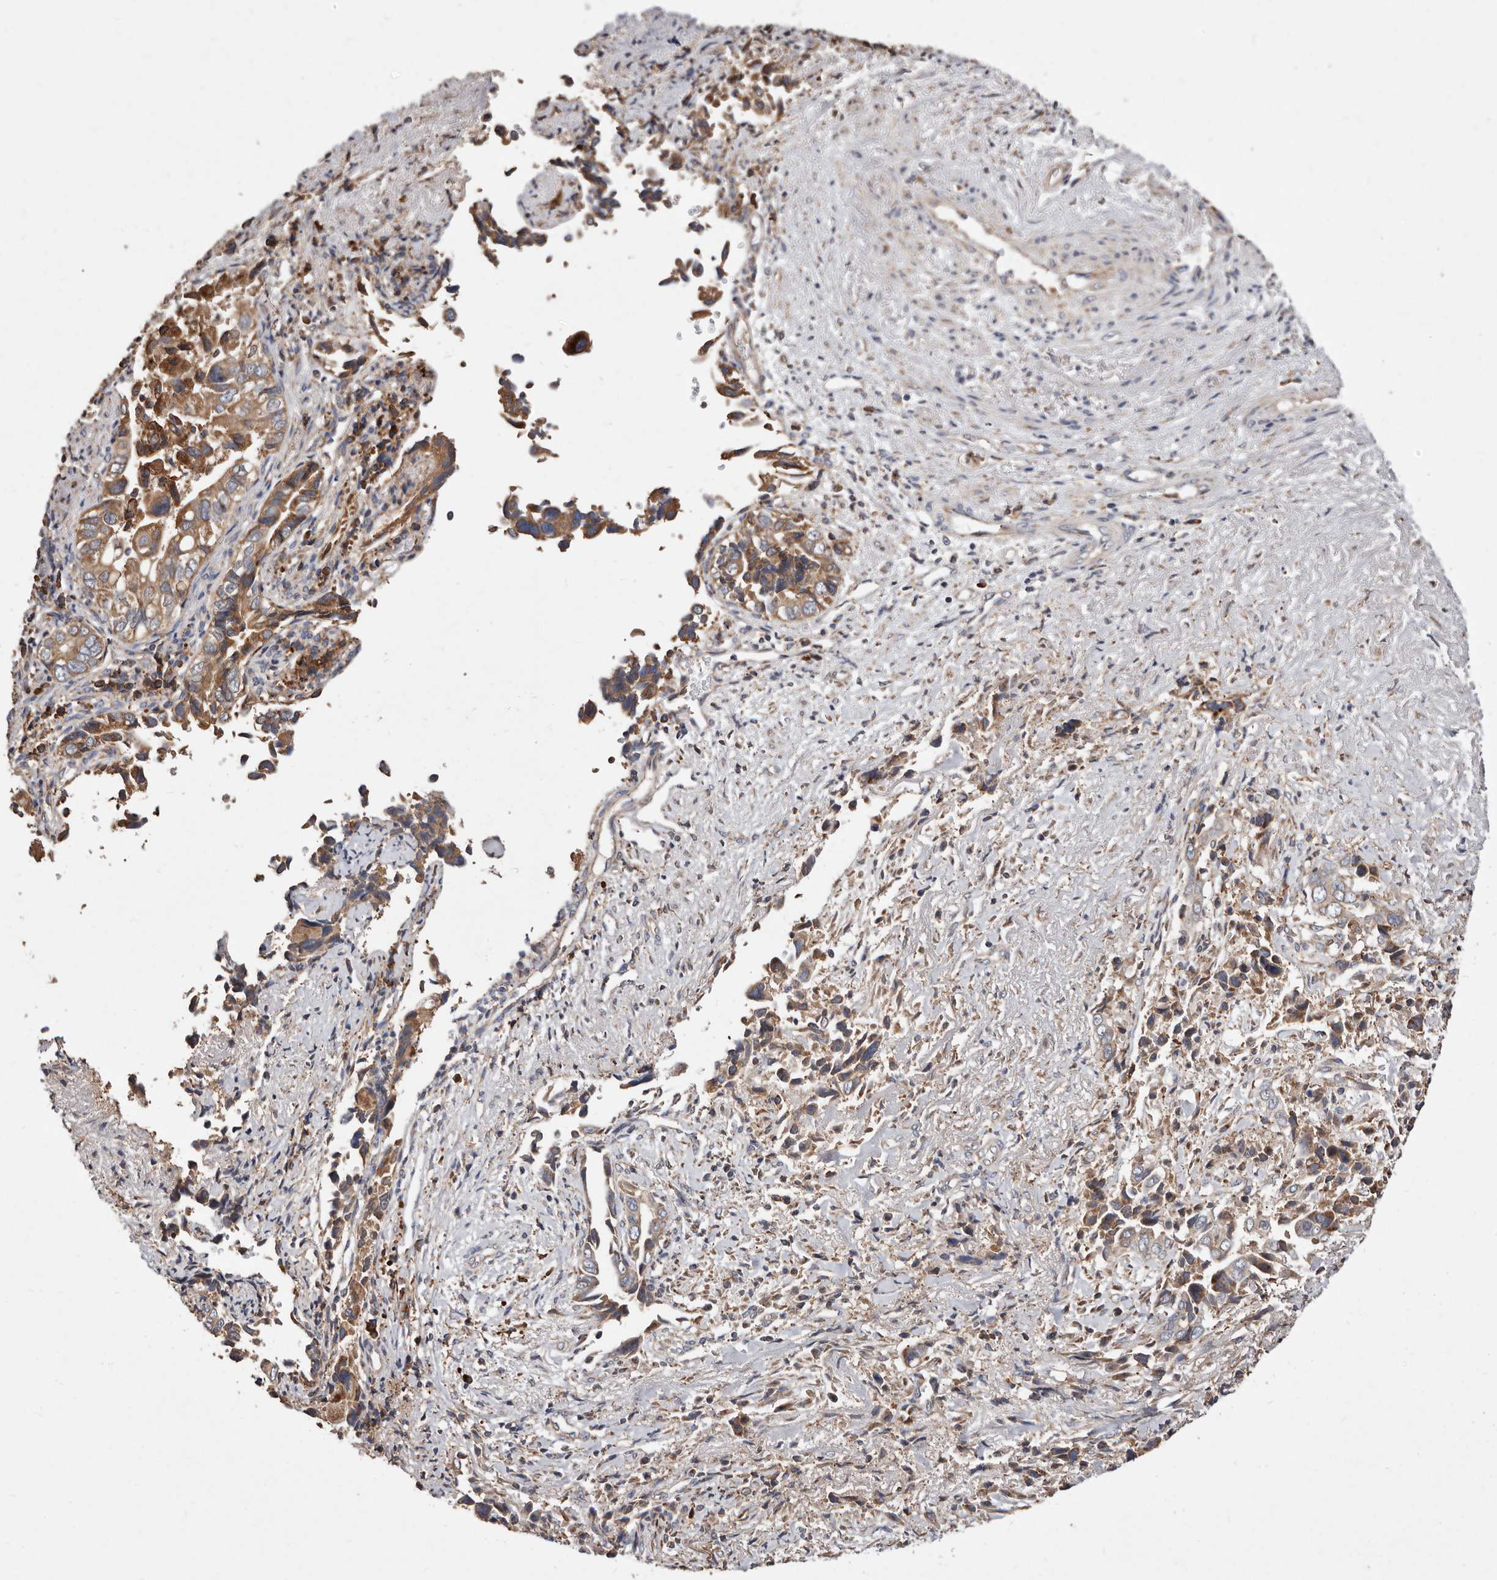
{"staining": {"intensity": "moderate", "quantity": ">75%", "location": "cytoplasmic/membranous"}, "tissue": "liver cancer", "cell_type": "Tumor cells", "image_type": "cancer", "snomed": [{"axis": "morphology", "description": "Cholangiocarcinoma"}, {"axis": "topography", "description": "Liver"}], "caption": "This is an image of IHC staining of liver cancer, which shows moderate positivity in the cytoplasmic/membranous of tumor cells.", "gene": "STEAP2", "patient": {"sex": "female", "age": 79}}